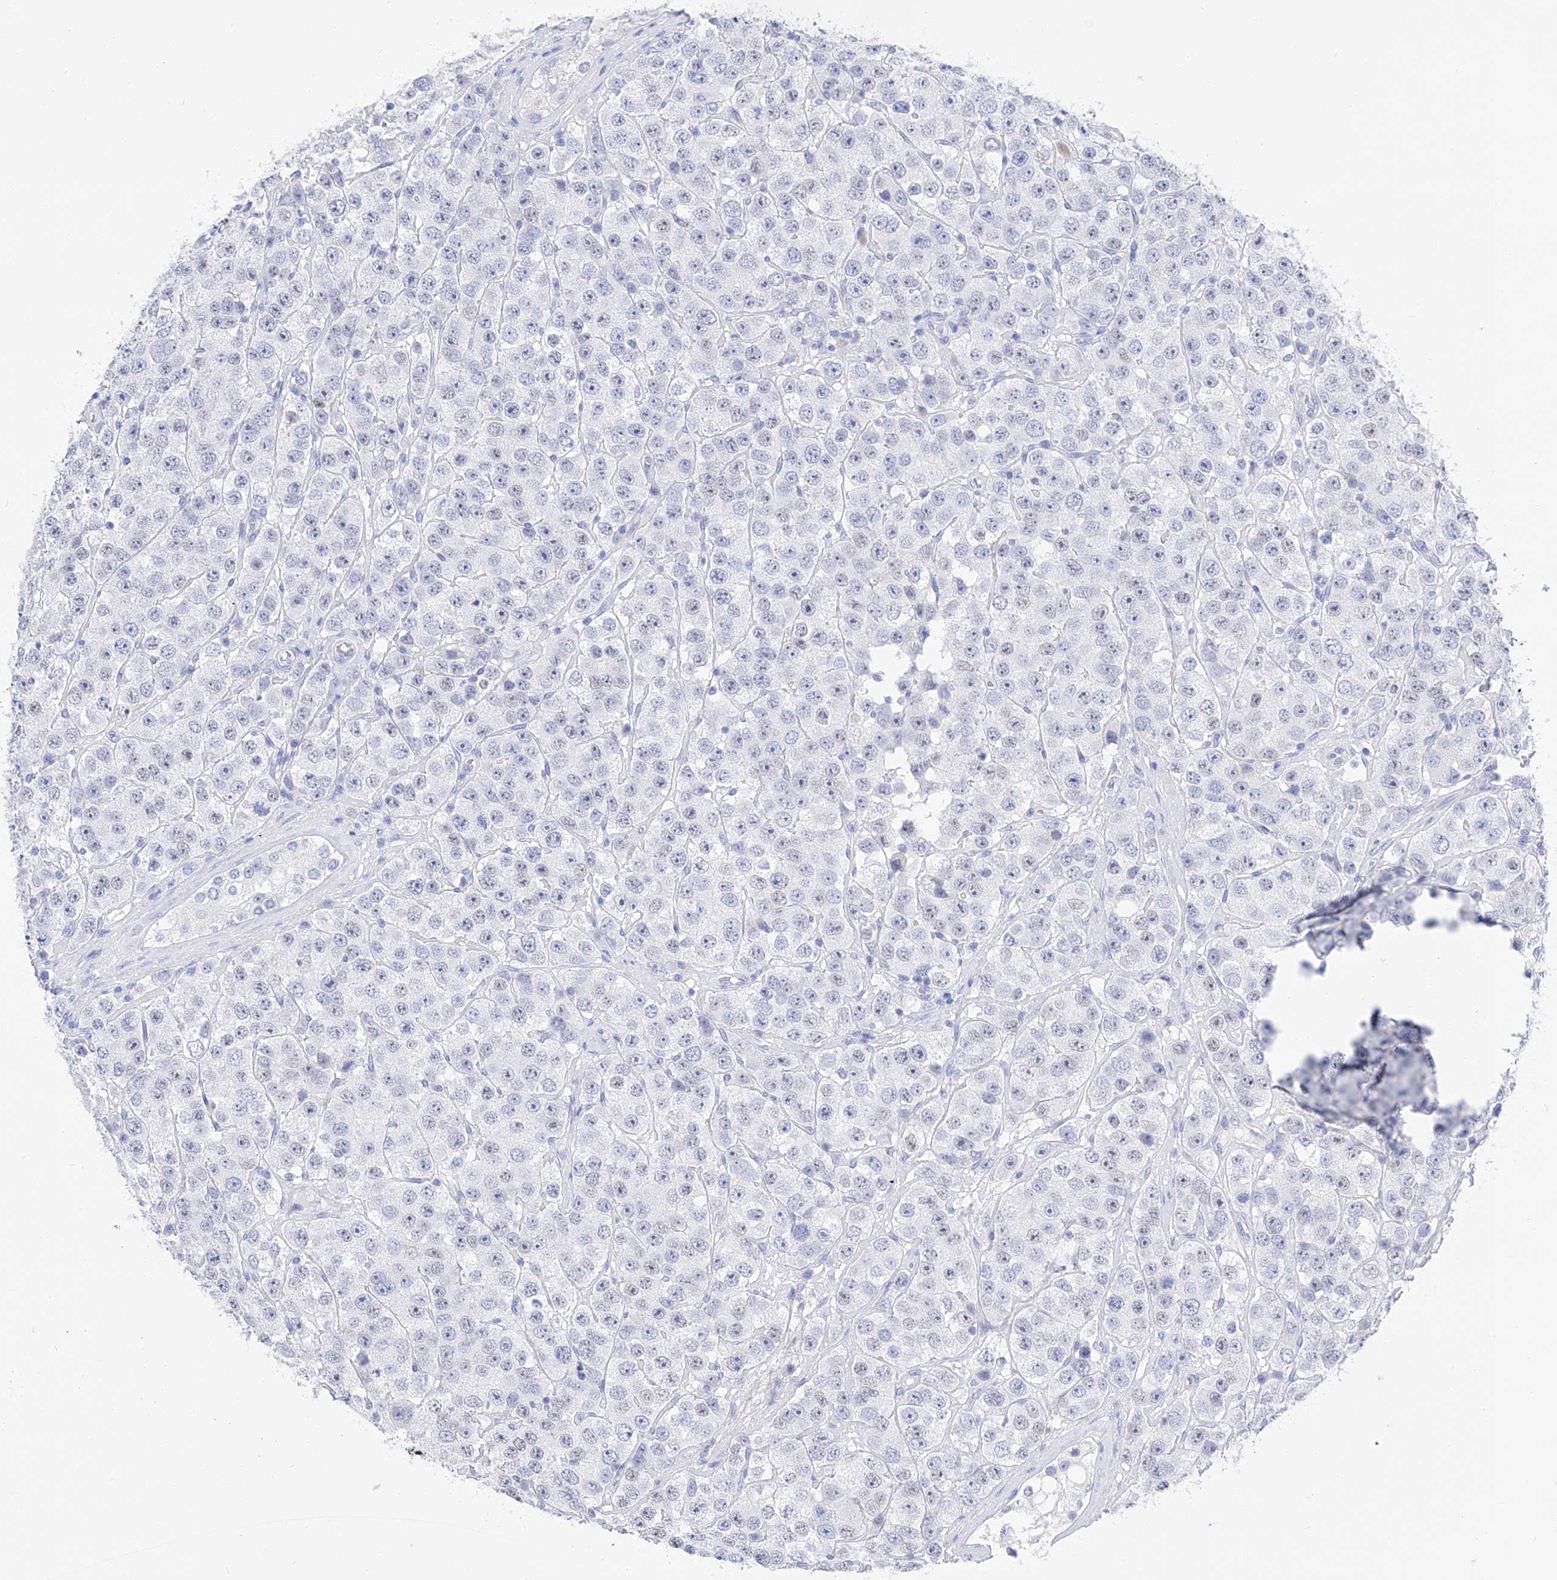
{"staining": {"intensity": "negative", "quantity": "none", "location": "none"}, "tissue": "testis cancer", "cell_type": "Tumor cells", "image_type": "cancer", "snomed": [{"axis": "morphology", "description": "Seminoma, NOS"}, {"axis": "topography", "description": "Testis"}], "caption": "DAB immunohistochemical staining of testis cancer demonstrates no significant staining in tumor cells. Nuclei are stained in blue.", "gene": "FLG", "patient": {"sex": "male", "age": 28}}